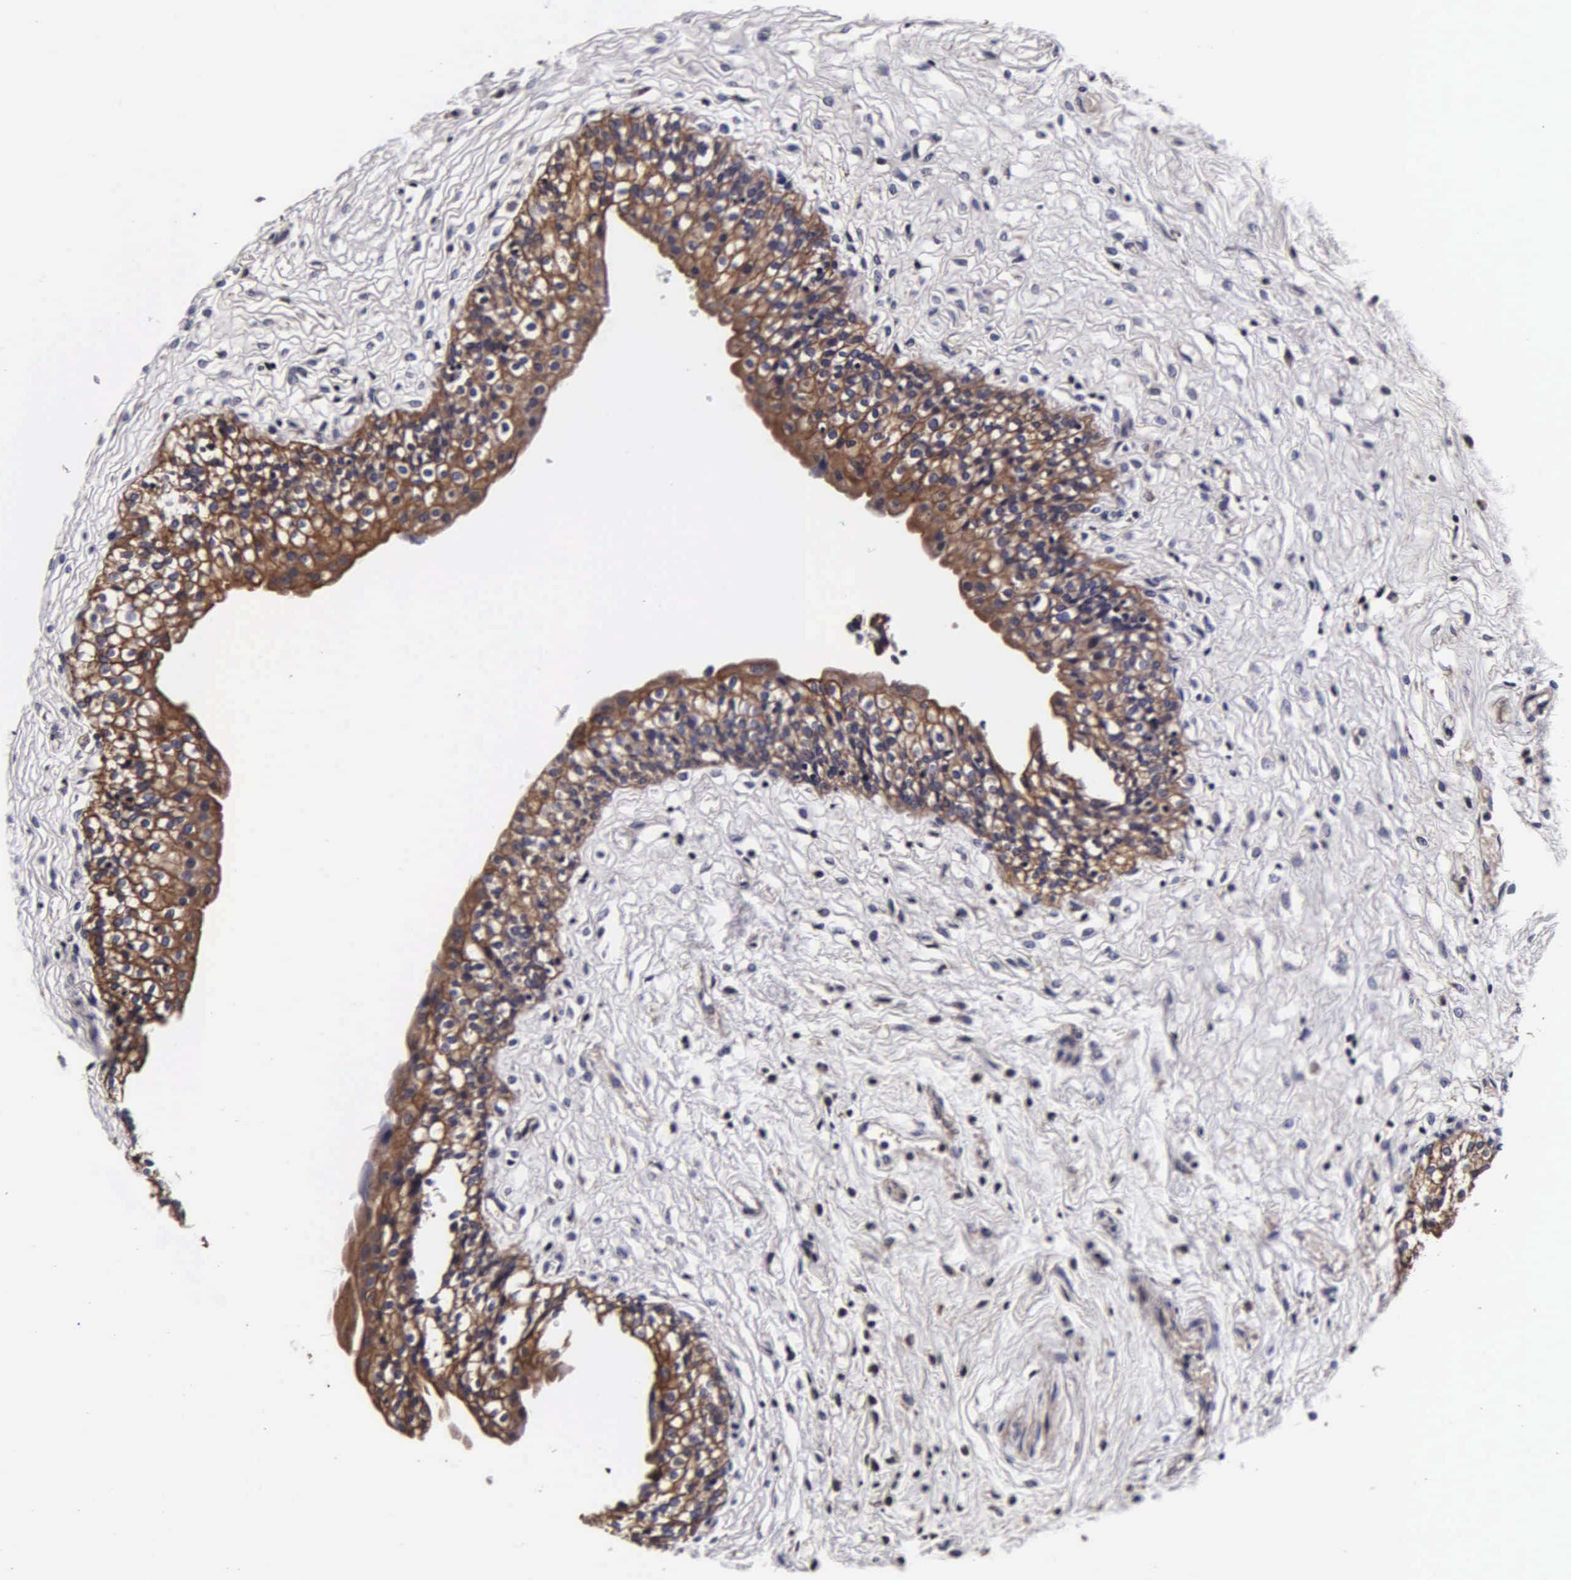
{"staining": {"intensity": "strong", "quantity": ">75%", "location": "cytoplasmic/membranous"}, "tissue": "urinary bladder", "cell_type": "Urothelial cells", "image_type": "normal", "snomed": [{"axis": "morphology", "description": "Adenocarcinoma, NOS"}, {"axis": "topography", "description": "Urinary bladder"}], "caption": "Immunohistochemical staining of normal urinary bladder reveals >75% levels of strong cytoplasmic/membranous protein expression in approximately >75% of urothelial cells. (DAB (3,3'-diaminobenzidine) IHC, brown staining for protein, blue staining for nuclei).", "gene": "PSMA3", "patient": {"sex": "male", "age": 61}}